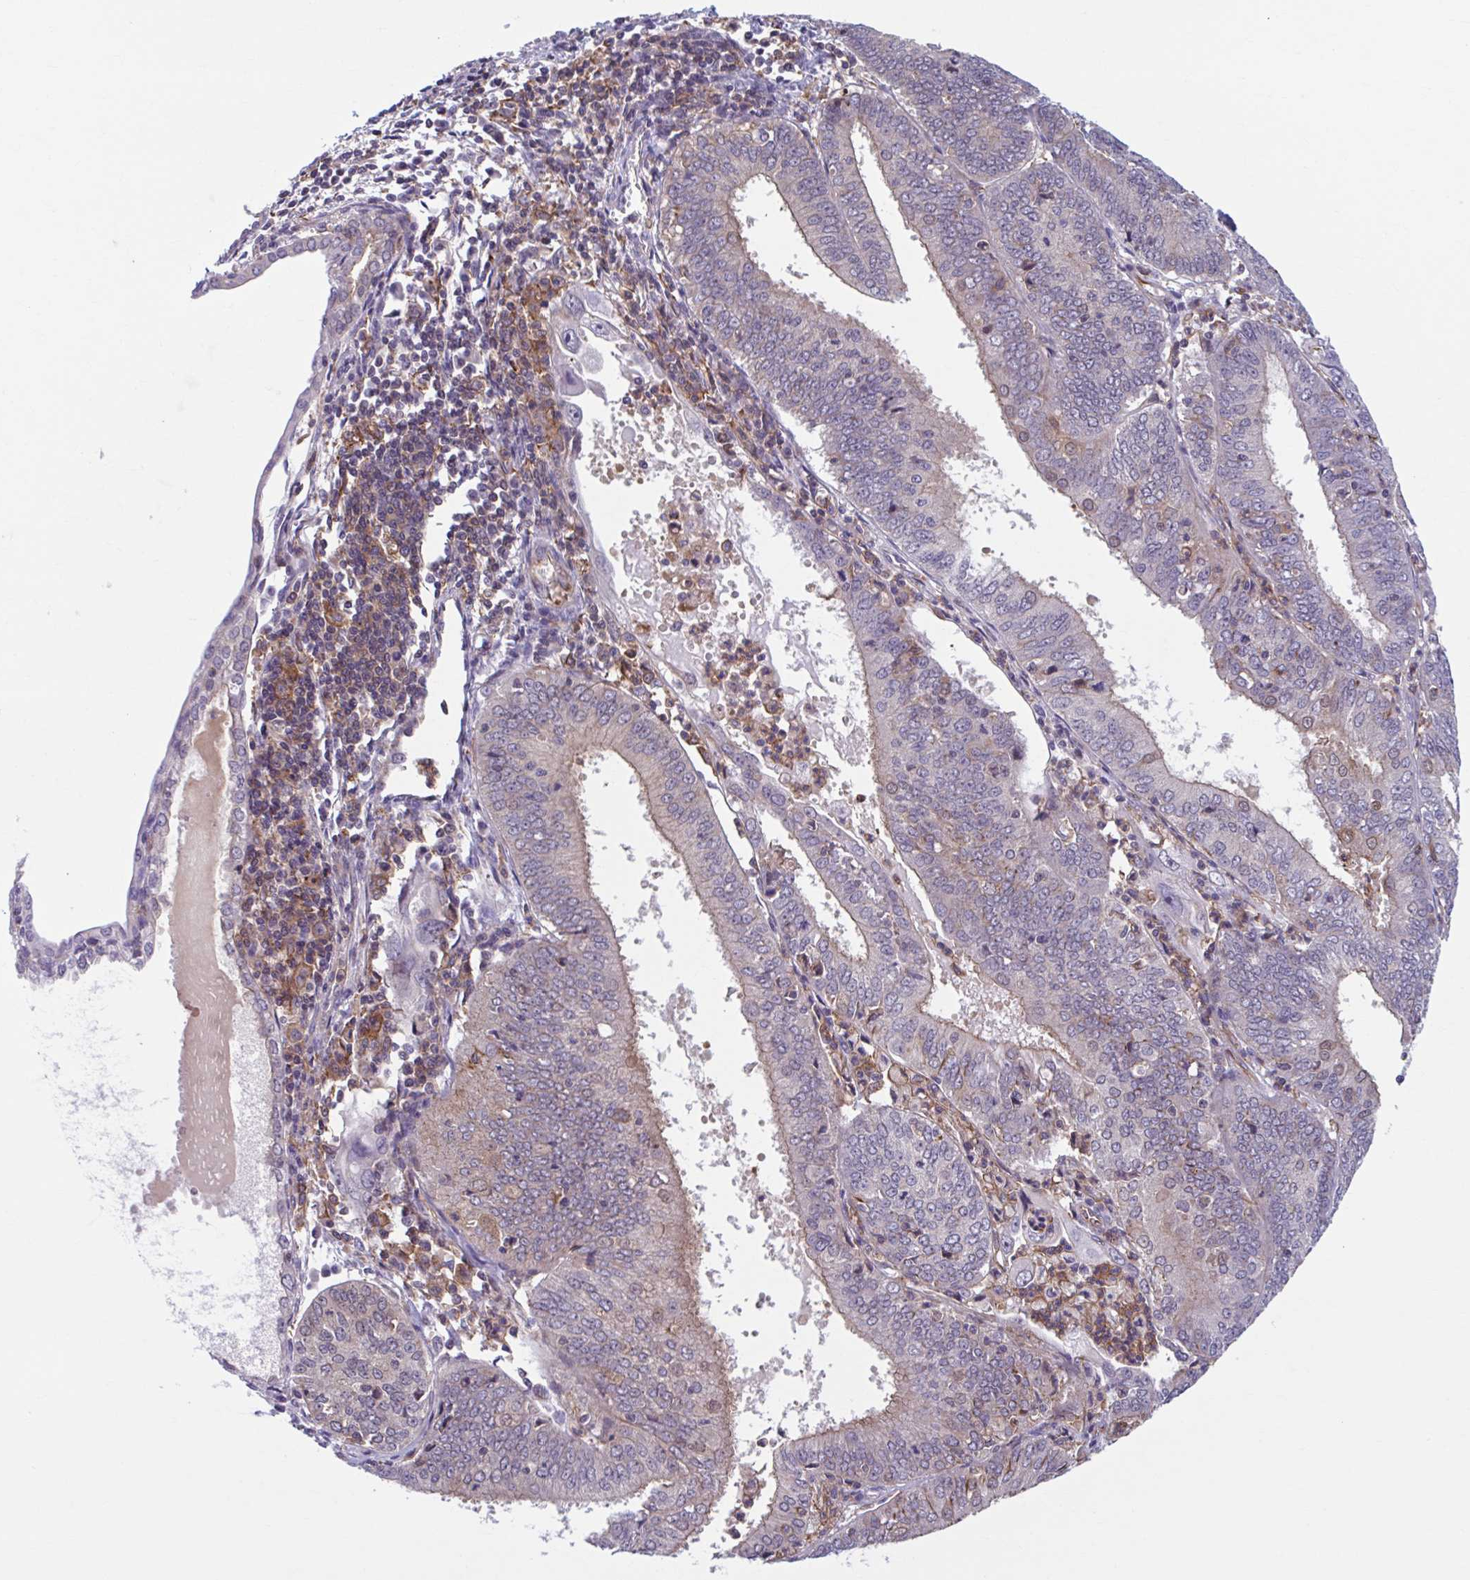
{"staining": {"intensity": "negative", "quantity": "none", "location": "none"}, "tissue": "cervical cancer", "cell_type": "Tumor cells", "image_type": "cancer", "snomed": [{"axis": "morphology", "description": "Adenocarcinoma, NOS"}, {"axis": "topography", "description": "Cervix"}], "caption": "This photomicrograph is of adenocarcinoma (cervical) stained with IHC to label a protein in brown with the nuclei are counter-stained blue. There is no staining in tumor cells.", "gene": "ADAT3", "patient": {"sex": "female", "age": 56}}